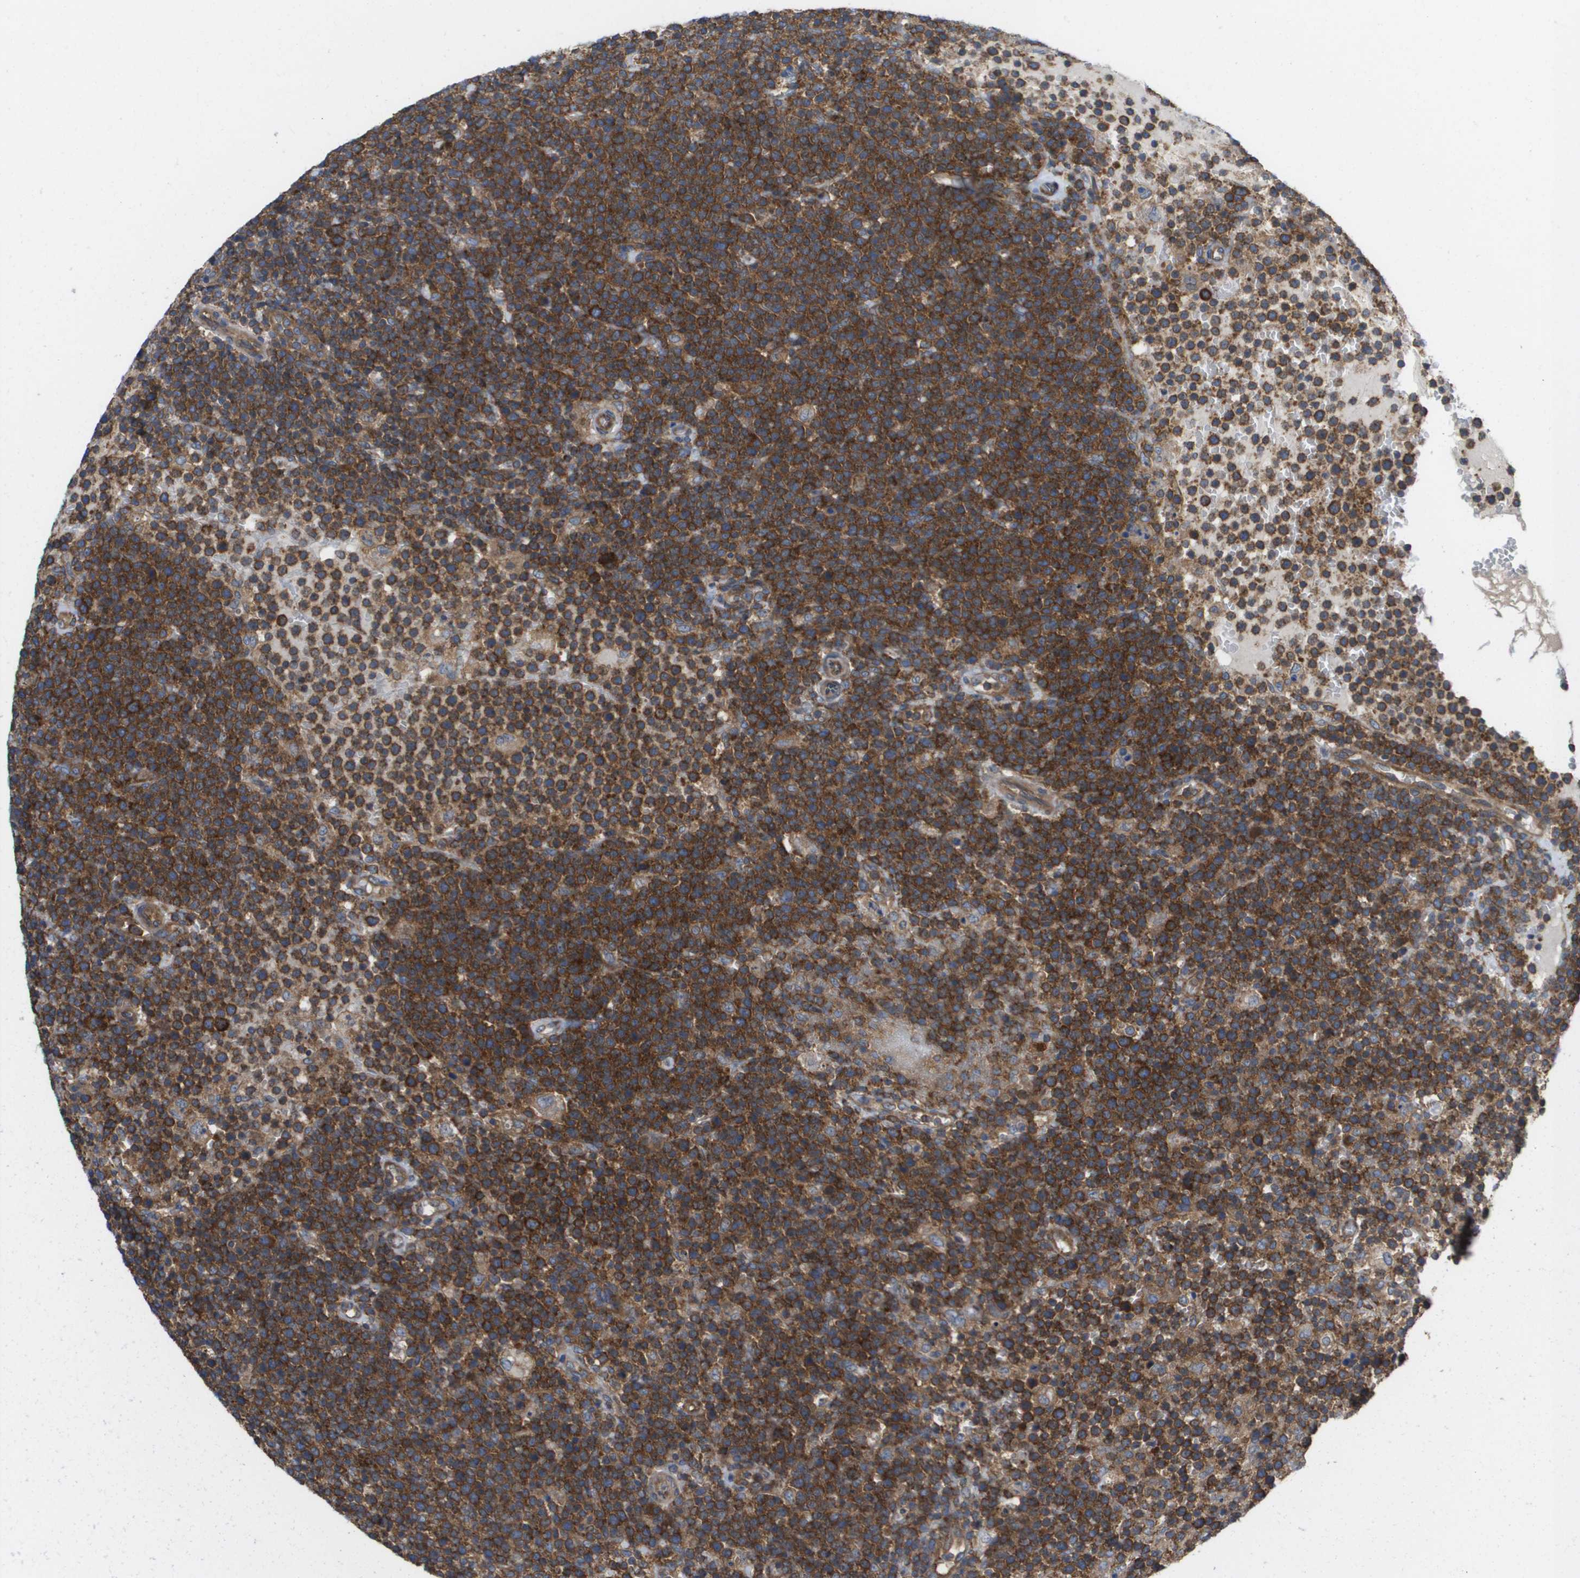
{"staining": {"intensity": "strong", "quantity": ">75%", "location": "cytoplasmic/membranous"}, "tissue": "lymphoma", "cell_type": "Tumor cells", "image_type": "cancer", "snomed": [{"axis": "morphology", "description": "Malignant lymphoma, non-Hodgkin's type, High grade"}, {"axis": "topography", "description": "Lymph node"}], "caption": "Immunohistochemistry (IHC) (DAB) staining of human lymphoma reveals strong cytoplasmic/membranous protein positivity in approximately >75% of tumor cells. (DAB IHC with brightfield microscopy, high magnification).", "gene": "EIF4G2", "patient": {"sex": "male", "age": 61}}